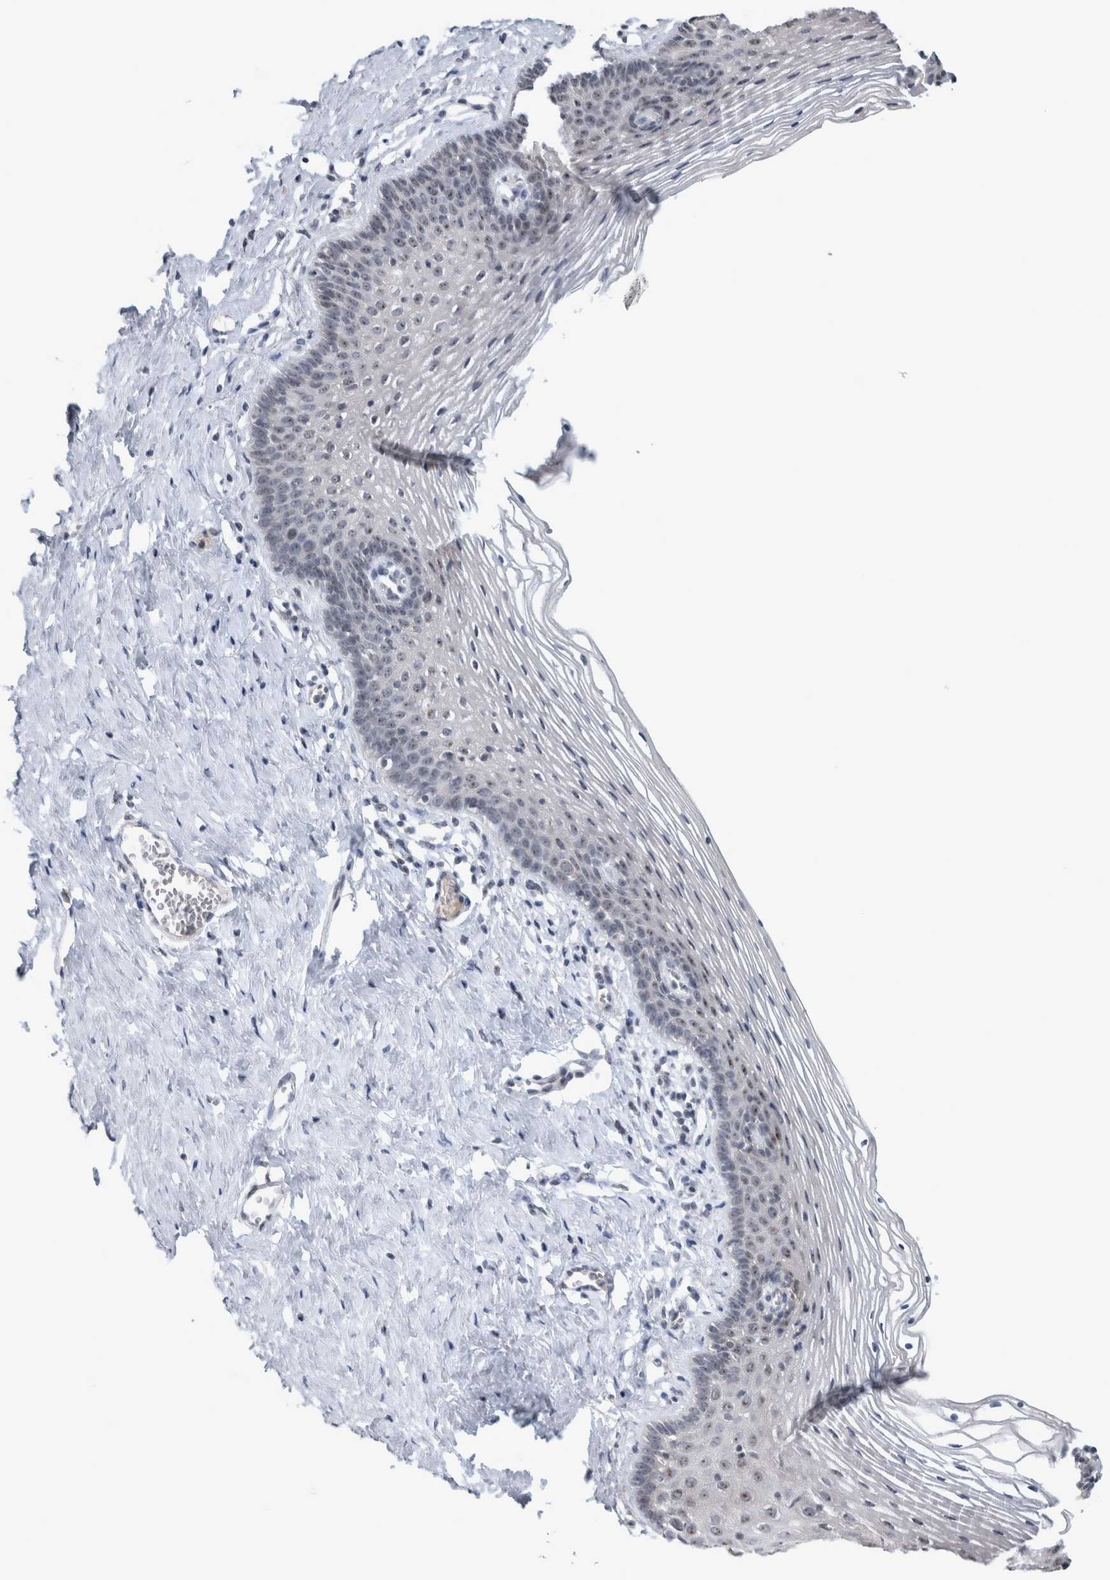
{"staining": {"intensity": "weak", "quantity": "<25%", "location": "nuclear"}, "tissue": "vagina", "cell_type": "Squamous epithelial cells", "image_type": "normal", "snomed": [{"axis": "morphology", "description": "Normal tissue, NOS"}, {"axis": "topography", "description": "Vagina"}], "caption": "Protein analysis of benign vagina exhibits no significant positivity in squamous epithelial cells. (Immunohistochemistry, brightfield microscopy, high magnification).", "gene": "RBM28", "patient": {"sex": "female", "age": 32}}